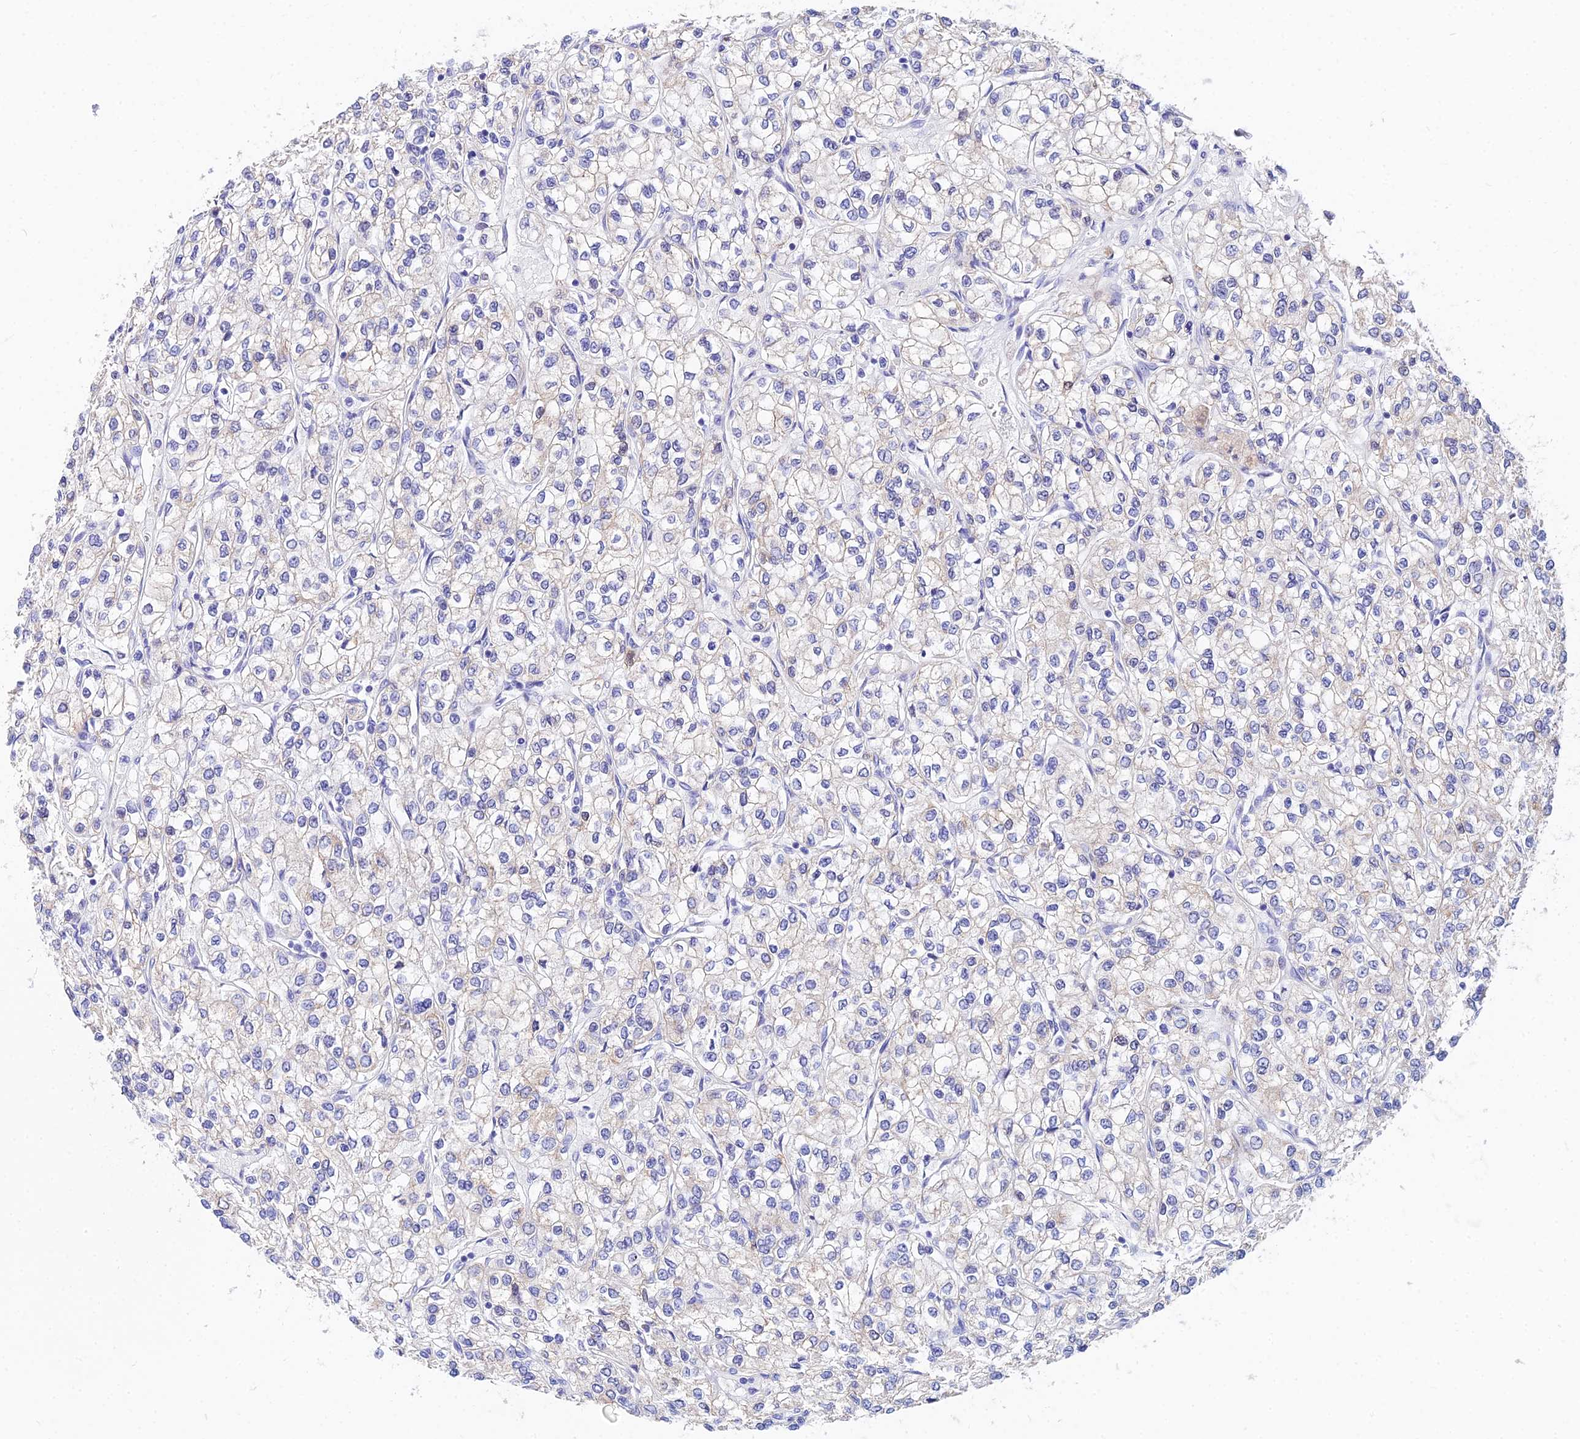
{"staining": {"intensity": "moderate", "quantity": "<25%", "location": "cytoplasmic/membranous,nuclear"}, "tissue": "renal cancer", "cell_type": "Tumor cells", "image_type": "cancer", "snomed": [{"axis": "morphology", "description": "Adenocarcinoma, NOS"}, {"axis": "topography", "description": "Kidney"}], "caption": "Moderate cytoplasmic/membranous and nuclear positivity for a protein is appreciated in approximately <25% of tumor cells of renal cancer using immunohistochemistry (IHC).", "gene": "CEP41", "patient": {"sex": "male", "age": 80}}